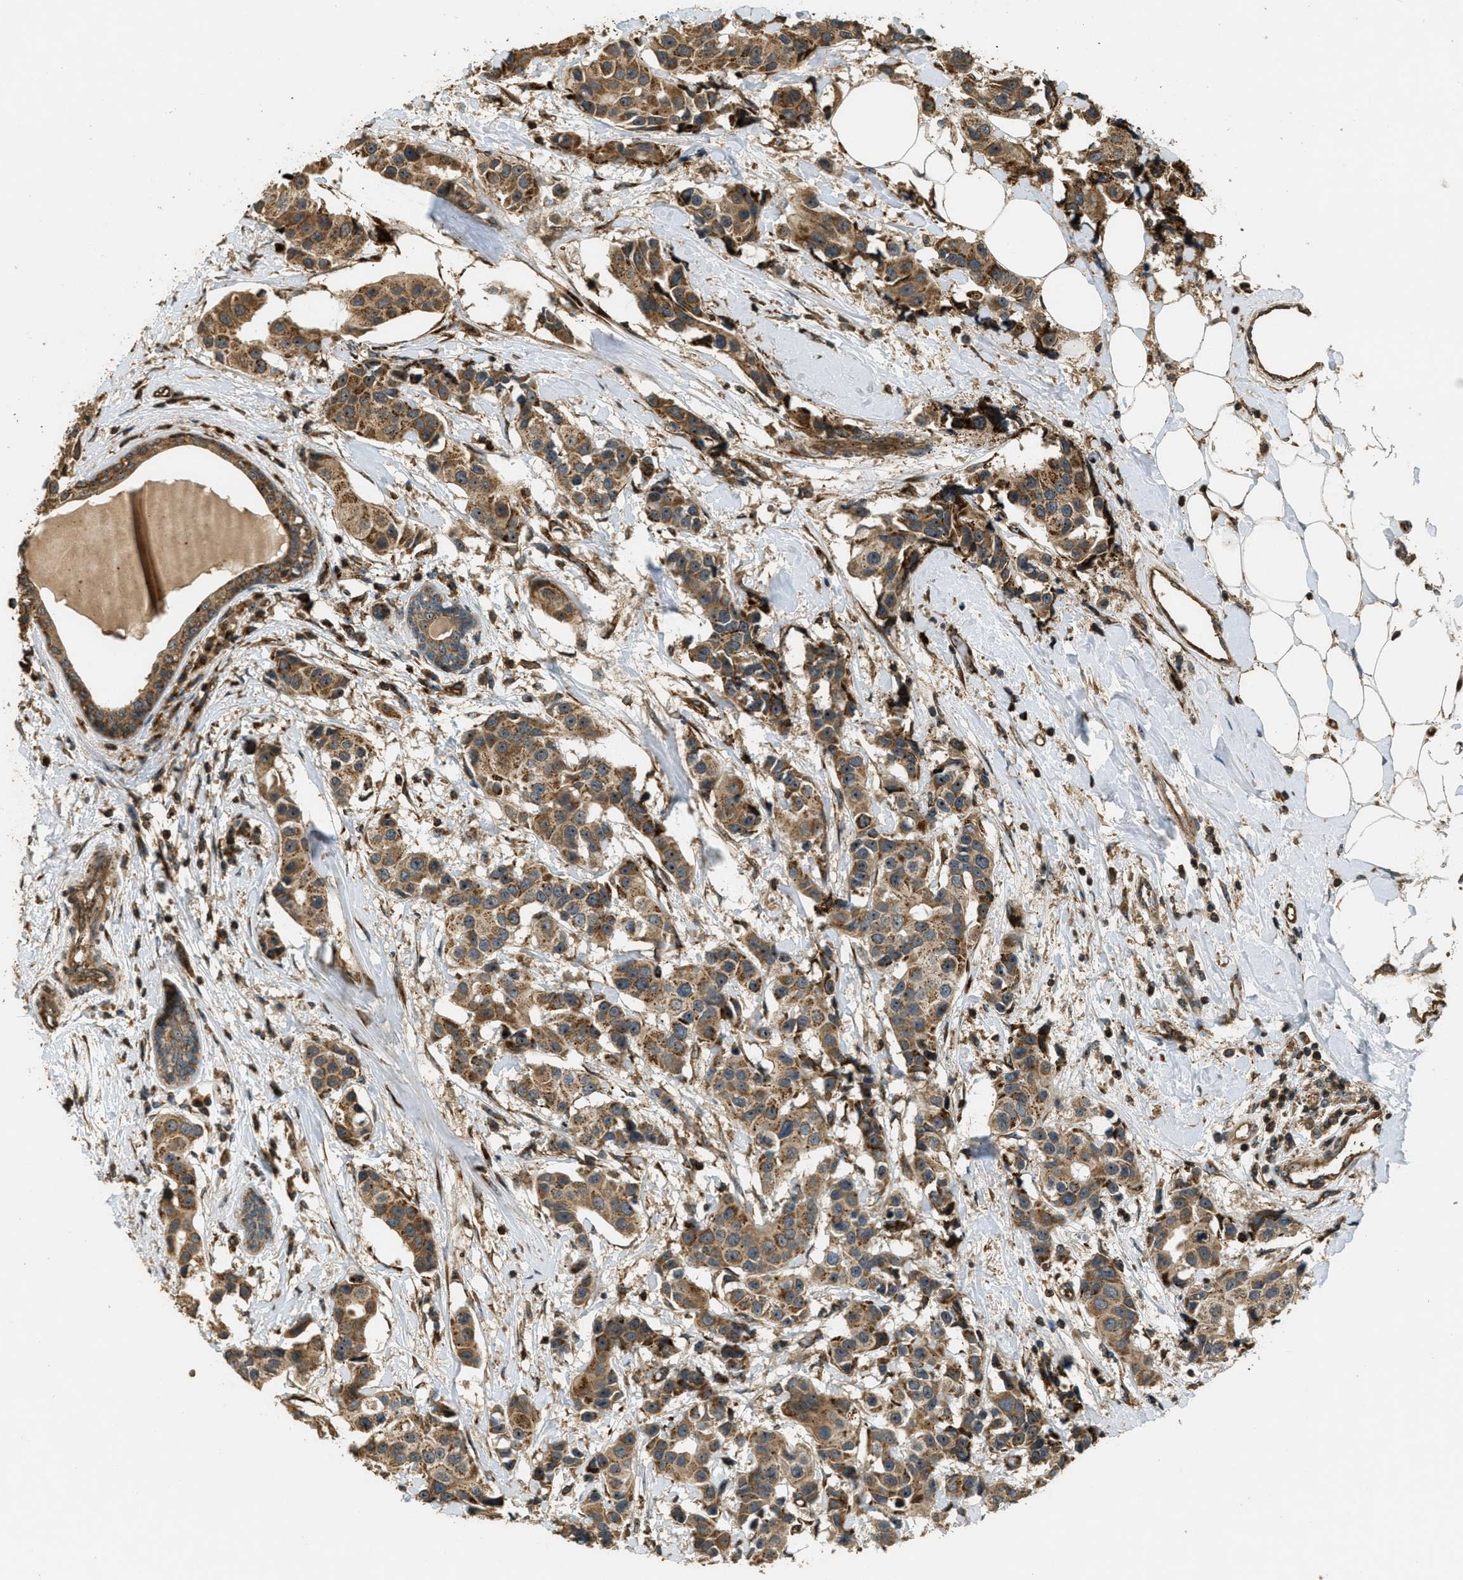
{"staining": {"intensity": "moderate", "quantity": ">75%", "location": "cytoplasmic/membranous,nuclear"}, "tissue": "breast cancer", "cell_type": "Tumor cells", "image_type": "cancer", "snomed": [{"axis": "morphology", "description": "Normal tissue, NOS"}, {"axis": "morphology", "description": "Duct carcinoma"}, {"axis": "topography", "description": "Breast"}], "caption": "DAB immunohistochemical staining of human breast cancer (infiltrating ductal carcinoma) exhibits moderate cytoplasmic/membranous and nuclear protein positivity in about >75% of tumor cells. The staining is performed using DAB (3,3'-diaminobenzidine) brown chromogen to label protein expression. The nuclei are counter-stained blue using hematoxylin.", "gene": "LRP12", "patient": {"sex": "female", "age": 39}}